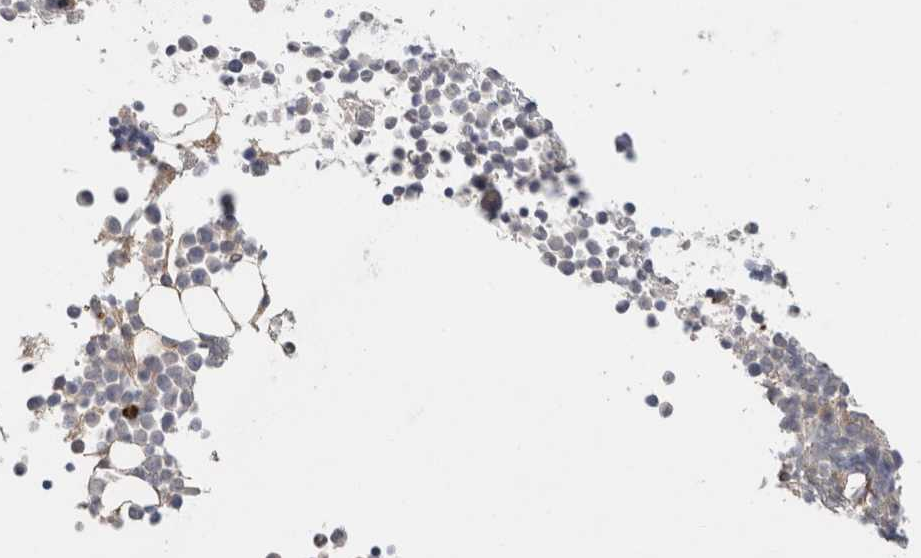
{"staining": {"intensity": "weak", "quantity": "<25%", "location": "cytoplasmic/membranous"}, "tissue": "bone marrow", "cell_type": "Hematopoietic cells", "image_type": "normal", "snomed": [{"axis": "morphology", "description": "Normal tissue, NOS"}, {"axis": "morphology", "description": "Inflammation, NOS"}, {"axis": "topography", "description": "Bone marrow"}], "caption": "This histopathology image is of unremarkable bone marrow stained with immunohistochemistry (IHC) to label a protein in brown with the nuclei are counter-stained blue. There is no staining in hematopoietic cells.", "gene": "HSPG2", "patient": {"sex": "male", "age": 34}}